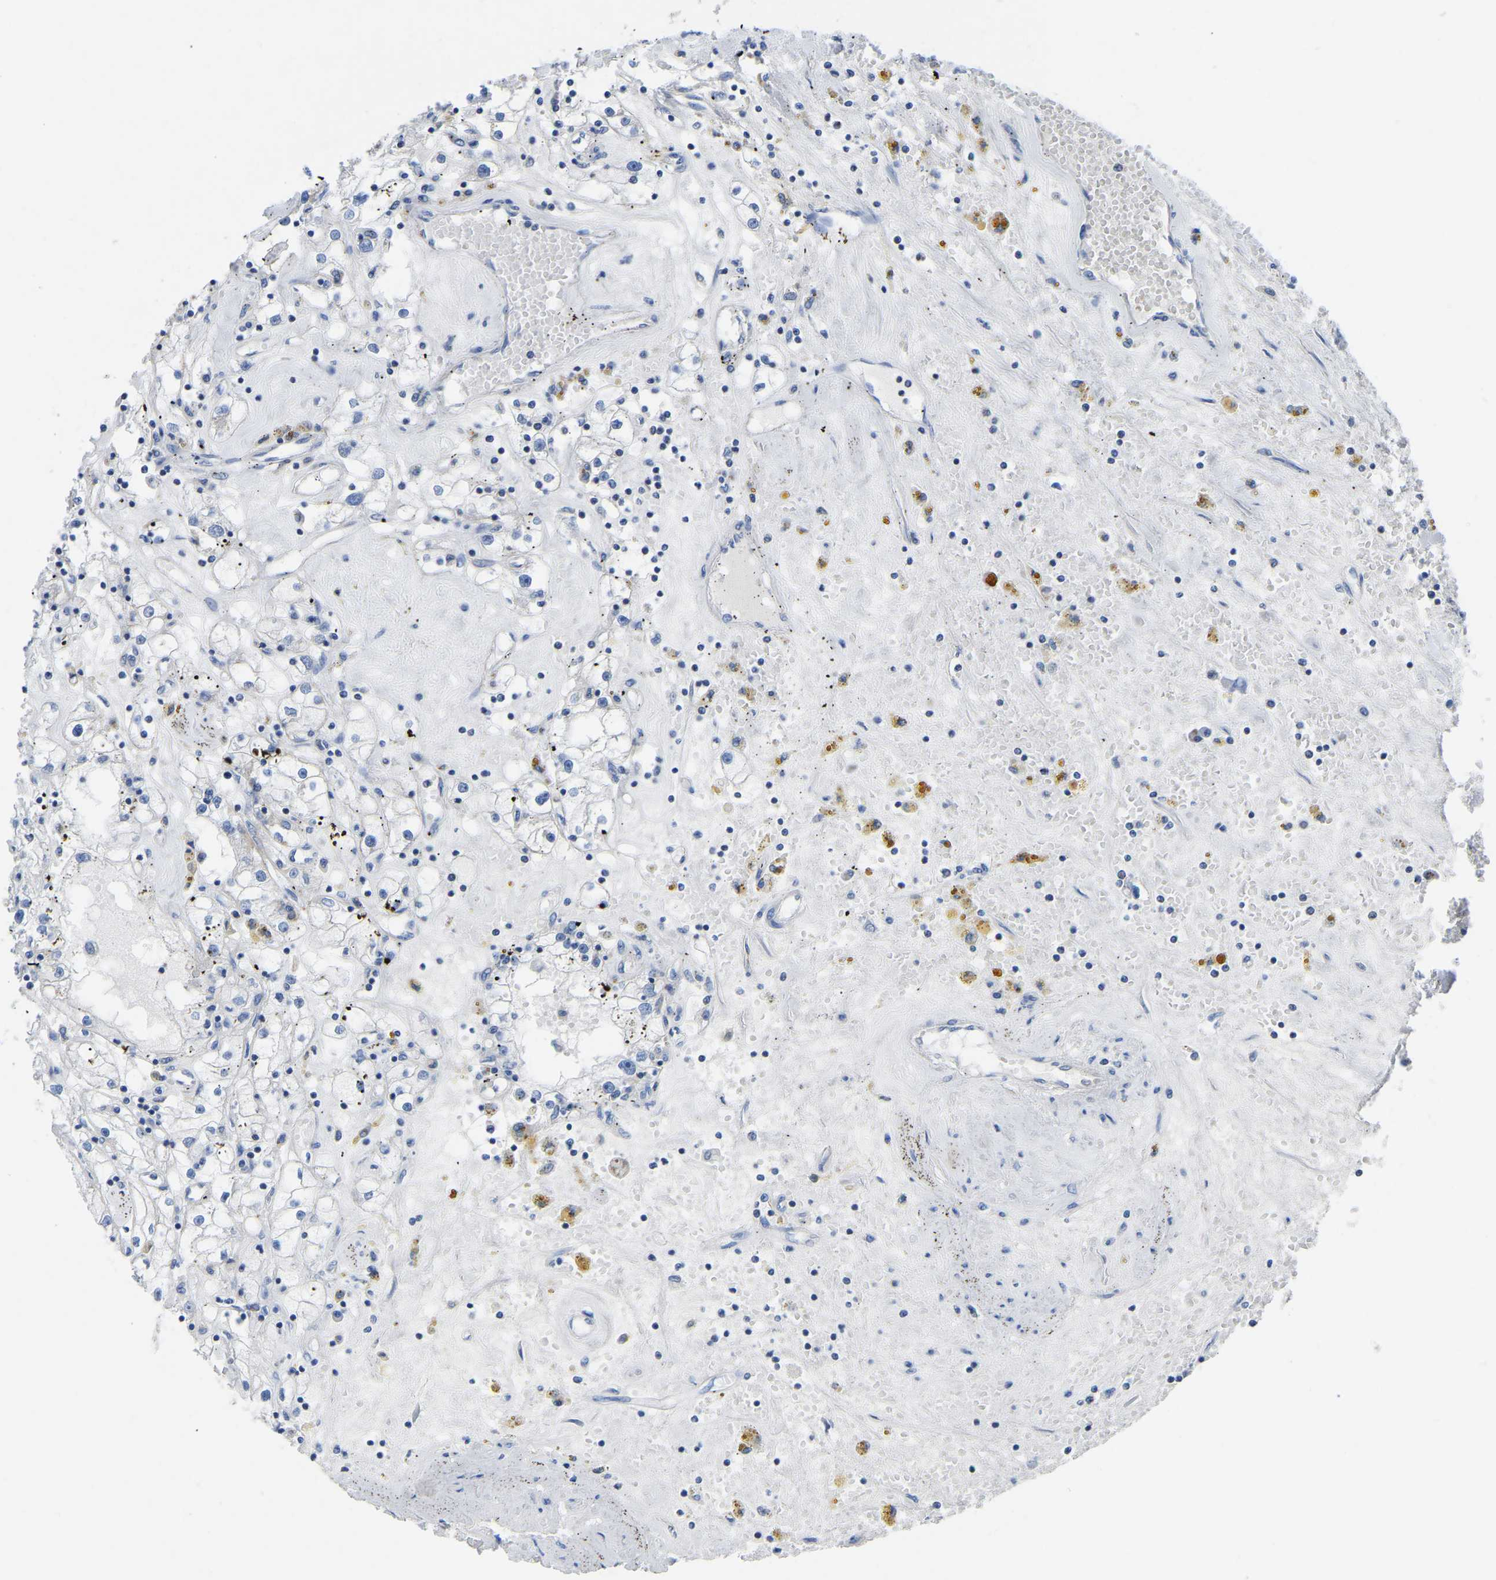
{"staining": {"intensity": "negative", "quantity": "none", "location": "none"}, "tissue": "renal cancer", "cell_type": "Tumor cells", "image_type": "cancer", "snomed": [{"axis": "morphology", "description": "Adenocarcinoma, NOS"}, {"axis": "topography", "description": "Kidney"}], "caption": "The image reveals no staining of tumor cells in adenocarcinoma (renal).", "gene": "ETFA", "patient": {"sex": "male", "age": 56}}